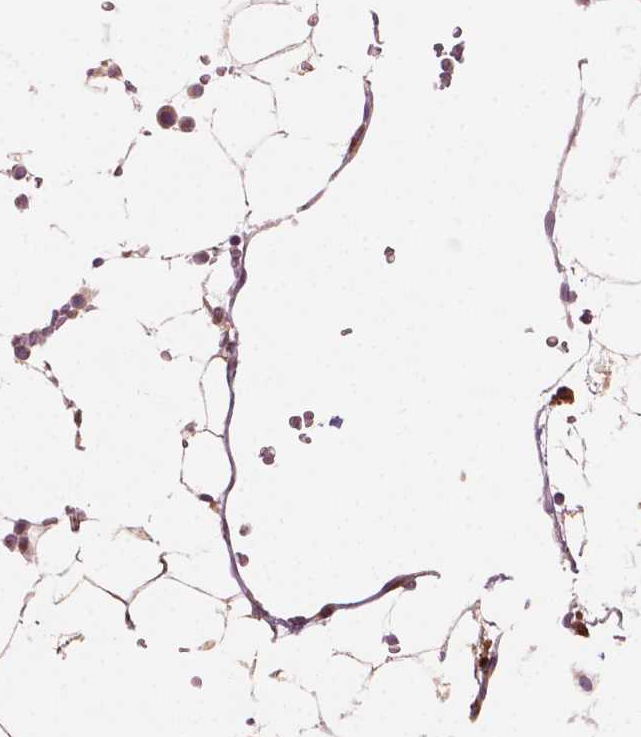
{"staining": {"intensity": "moderate", "quantity": "<25%", "location": "cytoplasmic/membranous"}, "tissue": "bone marrow", "cell_type": "Hematopoietic cells", "image_type": "normal", "snomed": [{"axis": "morphology", "description": "Normal tissue, NOS"}, {"axis": "topography", "description": "Bone marrow"}], "caption": "Immunohistochemistry (IHC) micrograph of benign bone marrow: bone marrow stained using immunohistochemistry reveals low levels of moderate protein expression localized specifically in the cytoplasmic/membranous of hematopoietic cells, appearing as a cytoplasmic/membranous brown color.", "gene": "SURF4", "patient": {"sex": "female", "age": 52}}